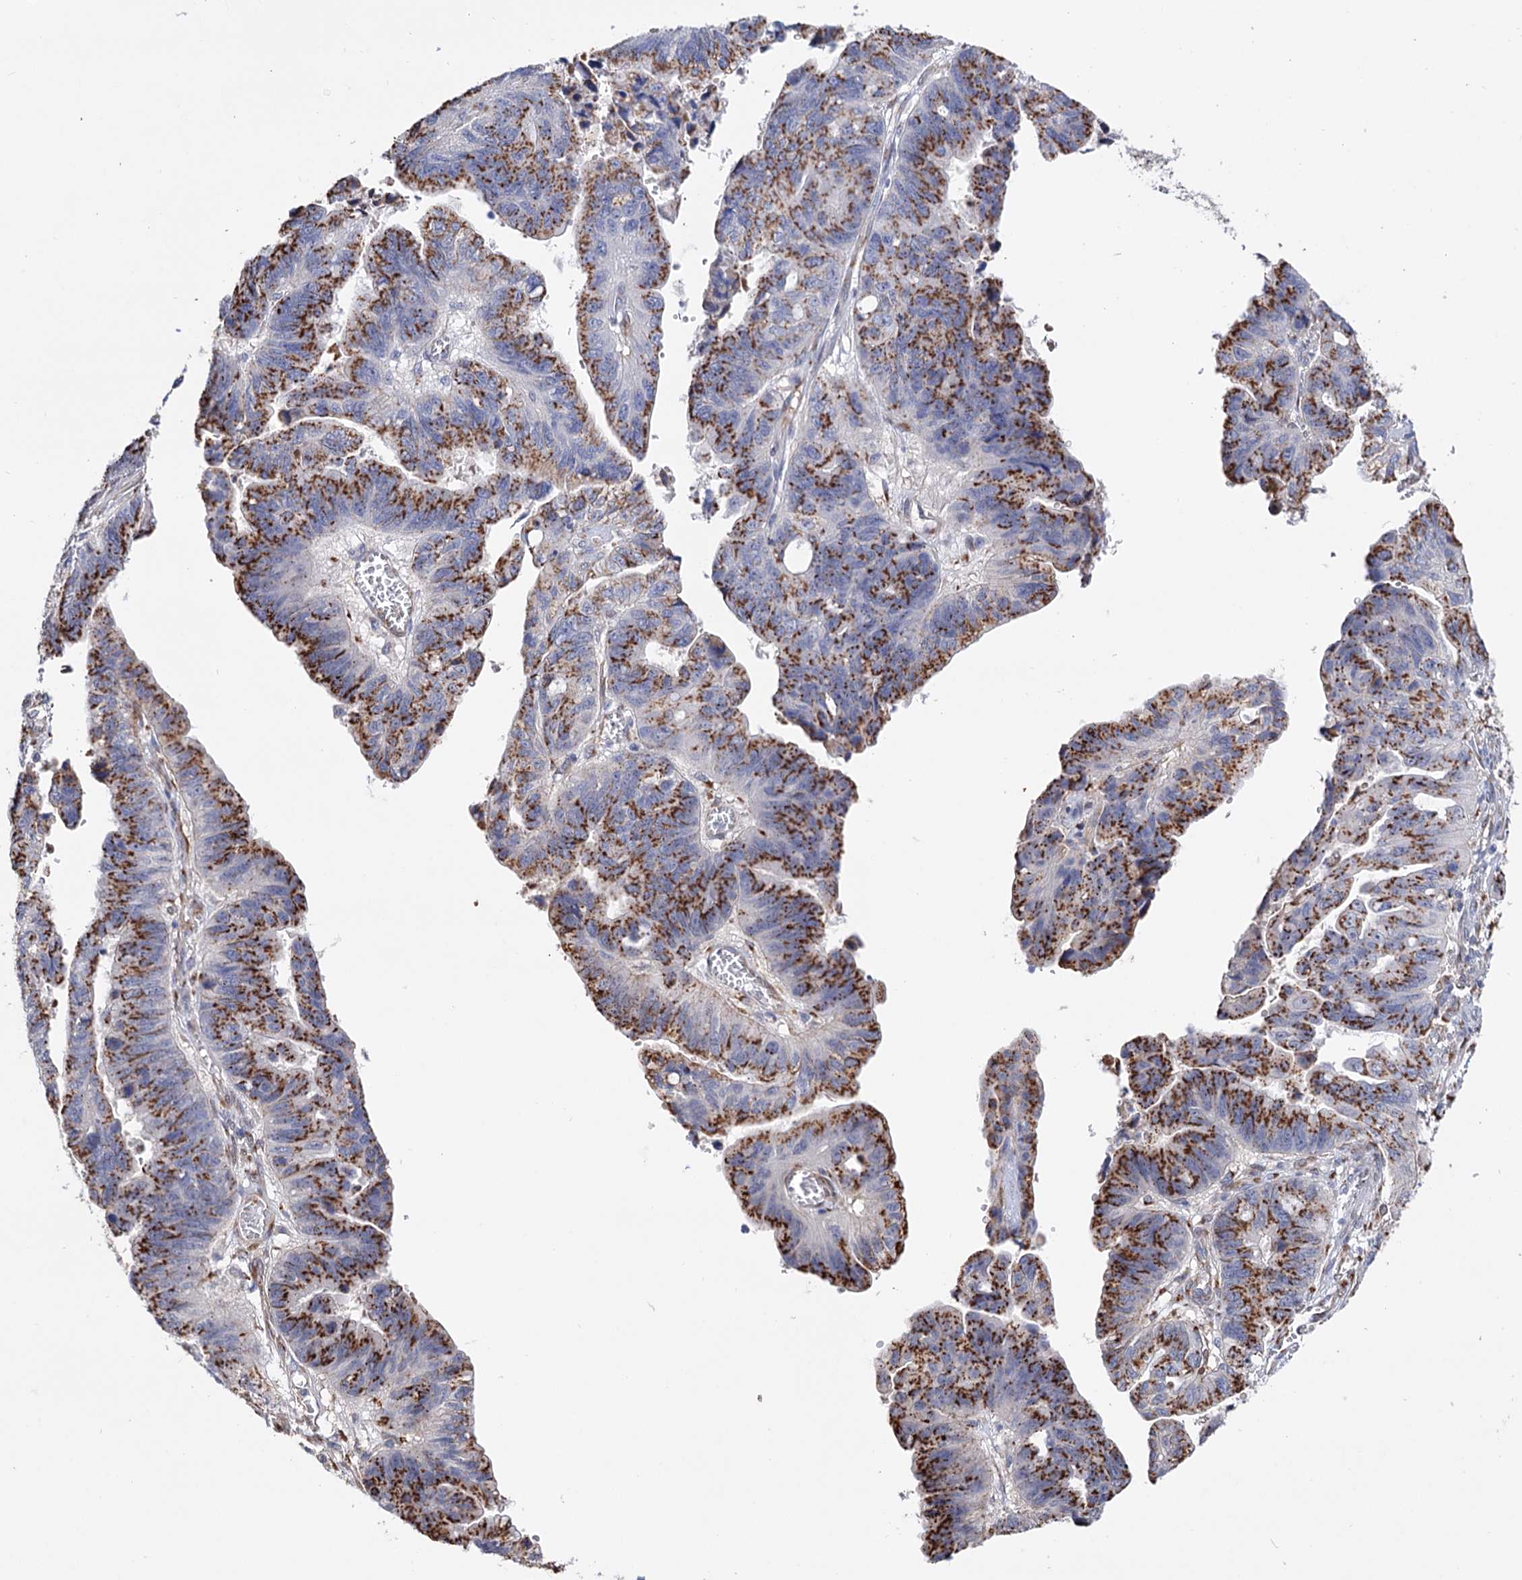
{"staining": {"intensity": "strong", "quantity": ">75%", "location": "cytoplasmic/membranous"}, "tissue": "stomach cancer", "cell_type": "Tumor cells", "image_type": "cancer", "snomed": [{"axis": "morphology", "description": "Adenocarcinoma, NOS"}, {"axis": "topography", "description": "Stomach"}], "caption": "Human stomach cancer stained for a protein (brown) reveals strong cytoplasmic/membranous positive staining in about >75% of tumor cells.", "gene": "C11orf96", "patient": {"sex": "male", "age": 59}}